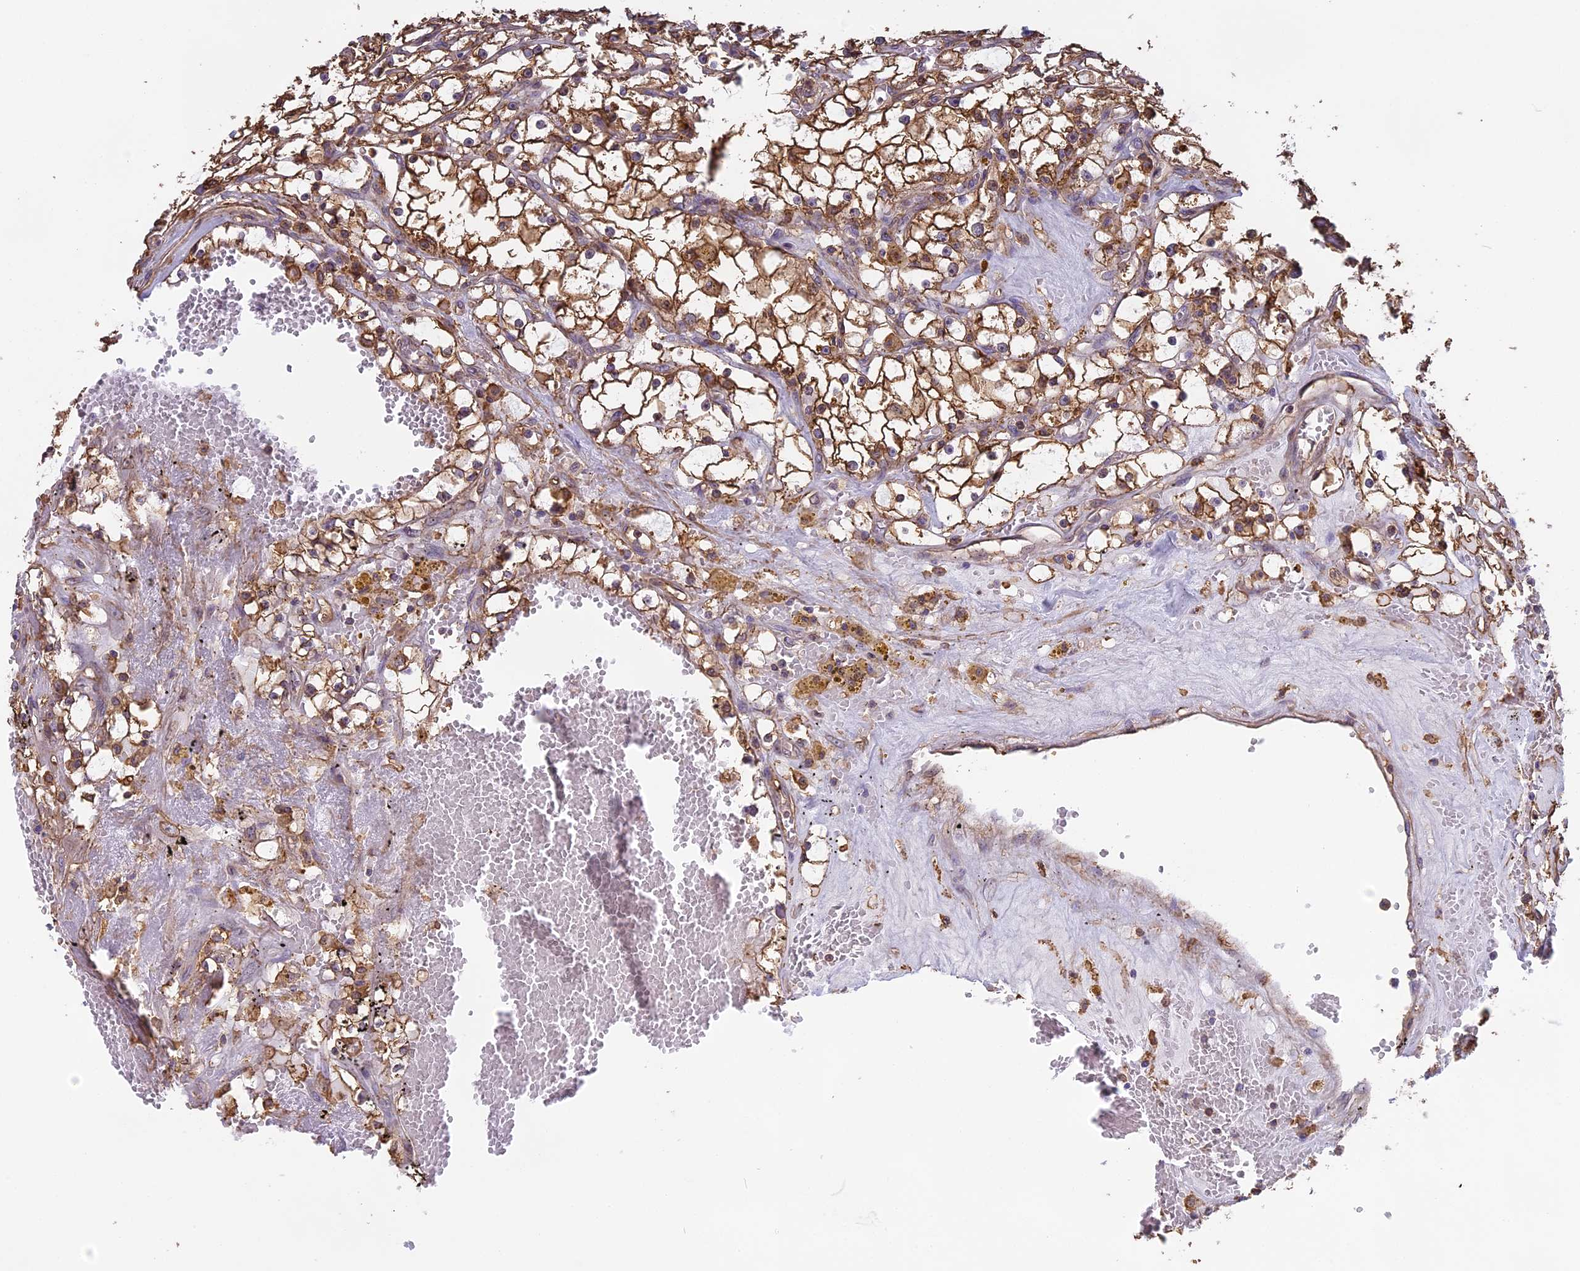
{"staining": {"intensity": "moderate", "quantity": ">75%", "location": "cytoplasmic/membranous"}, "tissue": "renal cancer", "cell_type": "Tumor cells", "image_type": "cancer", "snomed": [{"axis": "morphology", "description": "Adenocarcinoma, NOS"}, {"axis": "topography", "description": "Kidney"}], "caption": "Brown immunohistochemical staining in adenocarcinoma (renal) demonstrates moderate cytoplasmic/membranous staining in approximately >75% of tumor cells. Nuclei are stained in blue.", "gene": "TMEM255B", "patient": {"sex": "male", "age": 56}}